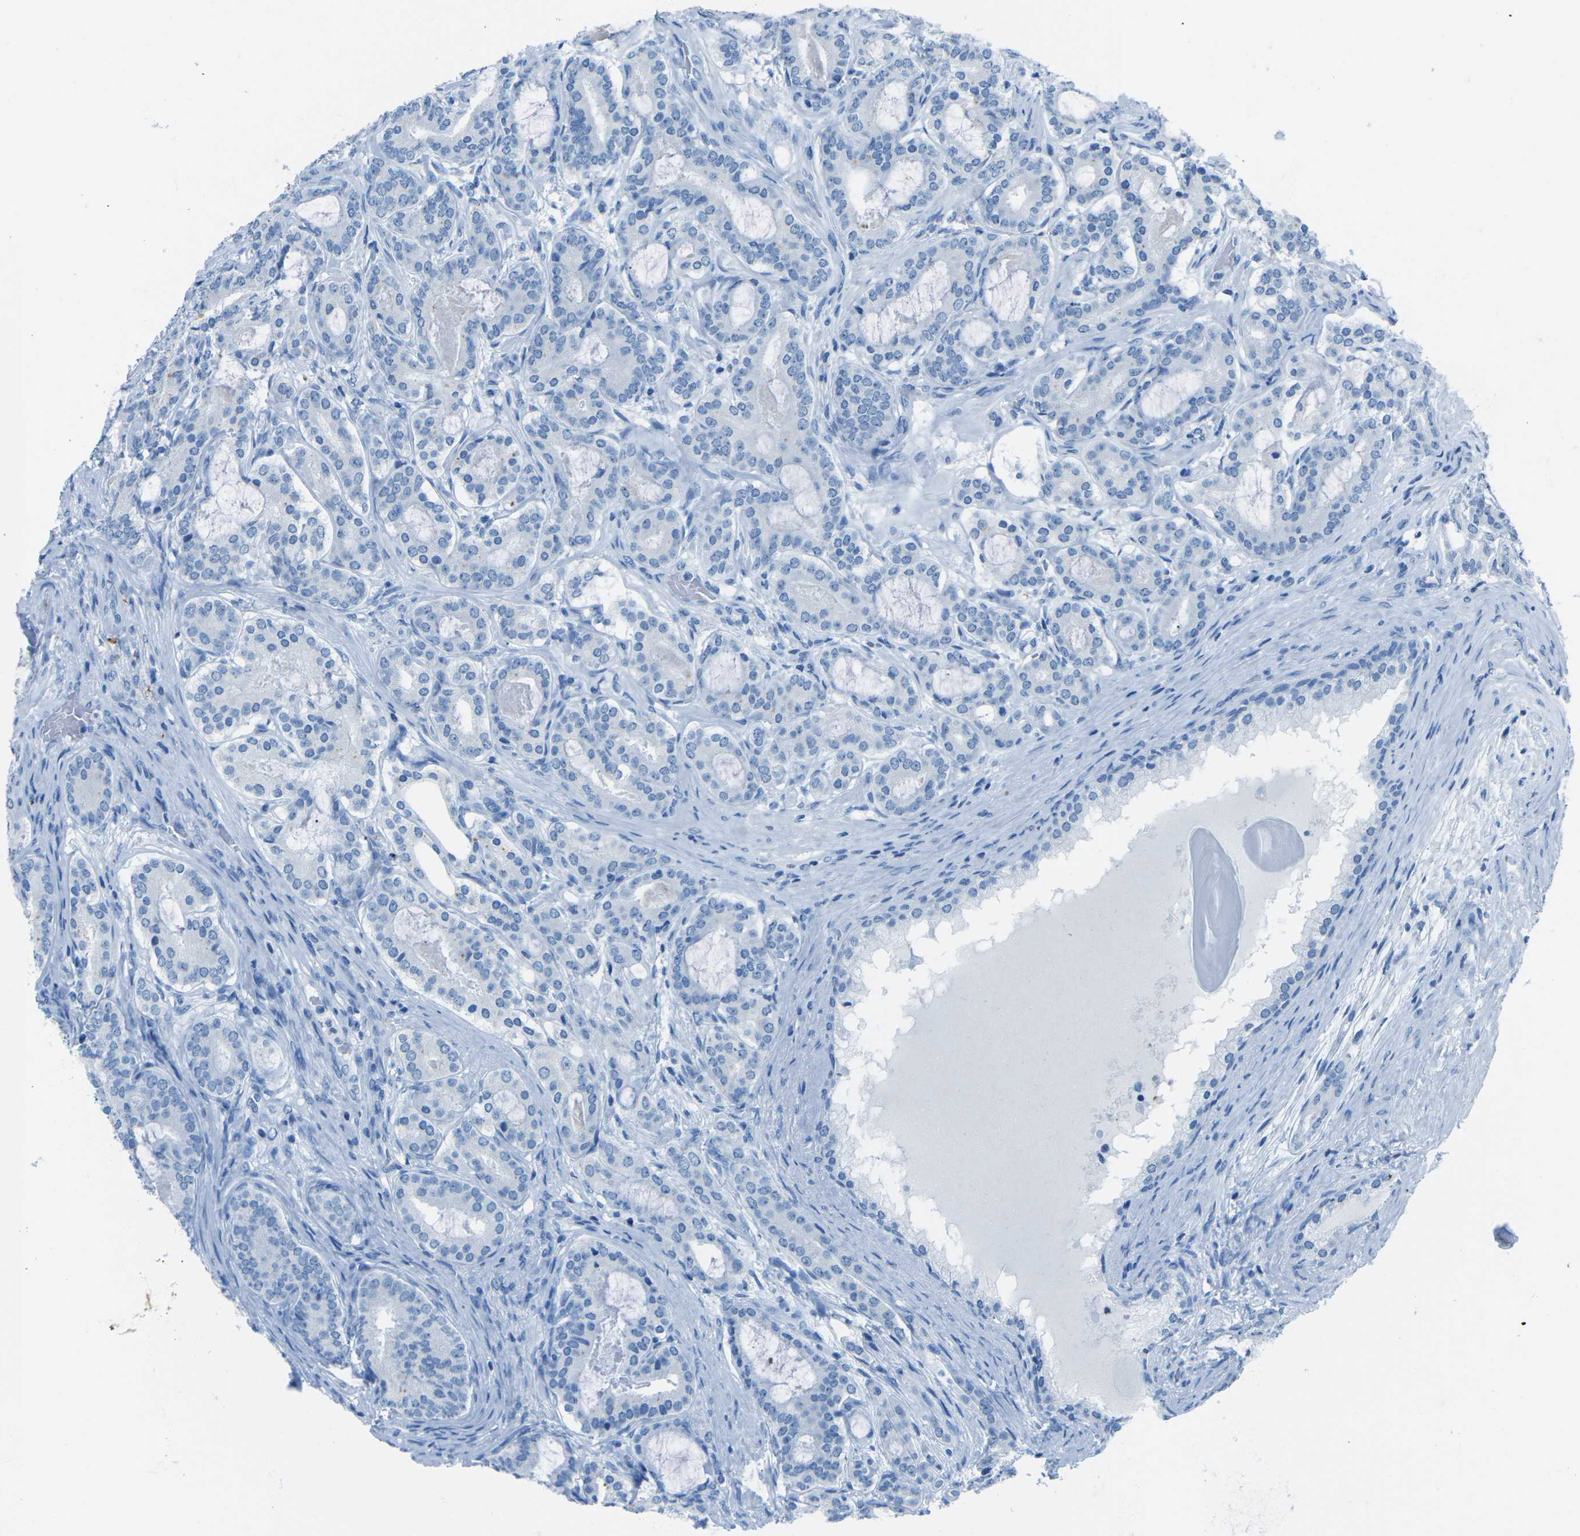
{"staining": {"intensity": "negative", "quantity": "none", "location": "none"}, "tissue": "prostate cancer", "cell_type": "Tumor cells", "image_type": "cancer", "snomed": [{"axis": "morphology", "description": "Adenocarcinoma, High grade"}, {"axis": "topography", "description": "Prostate"}], "caption": "DAB (3,3'-diaminobenzidine) immunohistochemical staining of prostate cancer exhibits no significant expression in tumor cells.", "gene": "MYH8", "patient": {"sex": "male", "age": 60}}